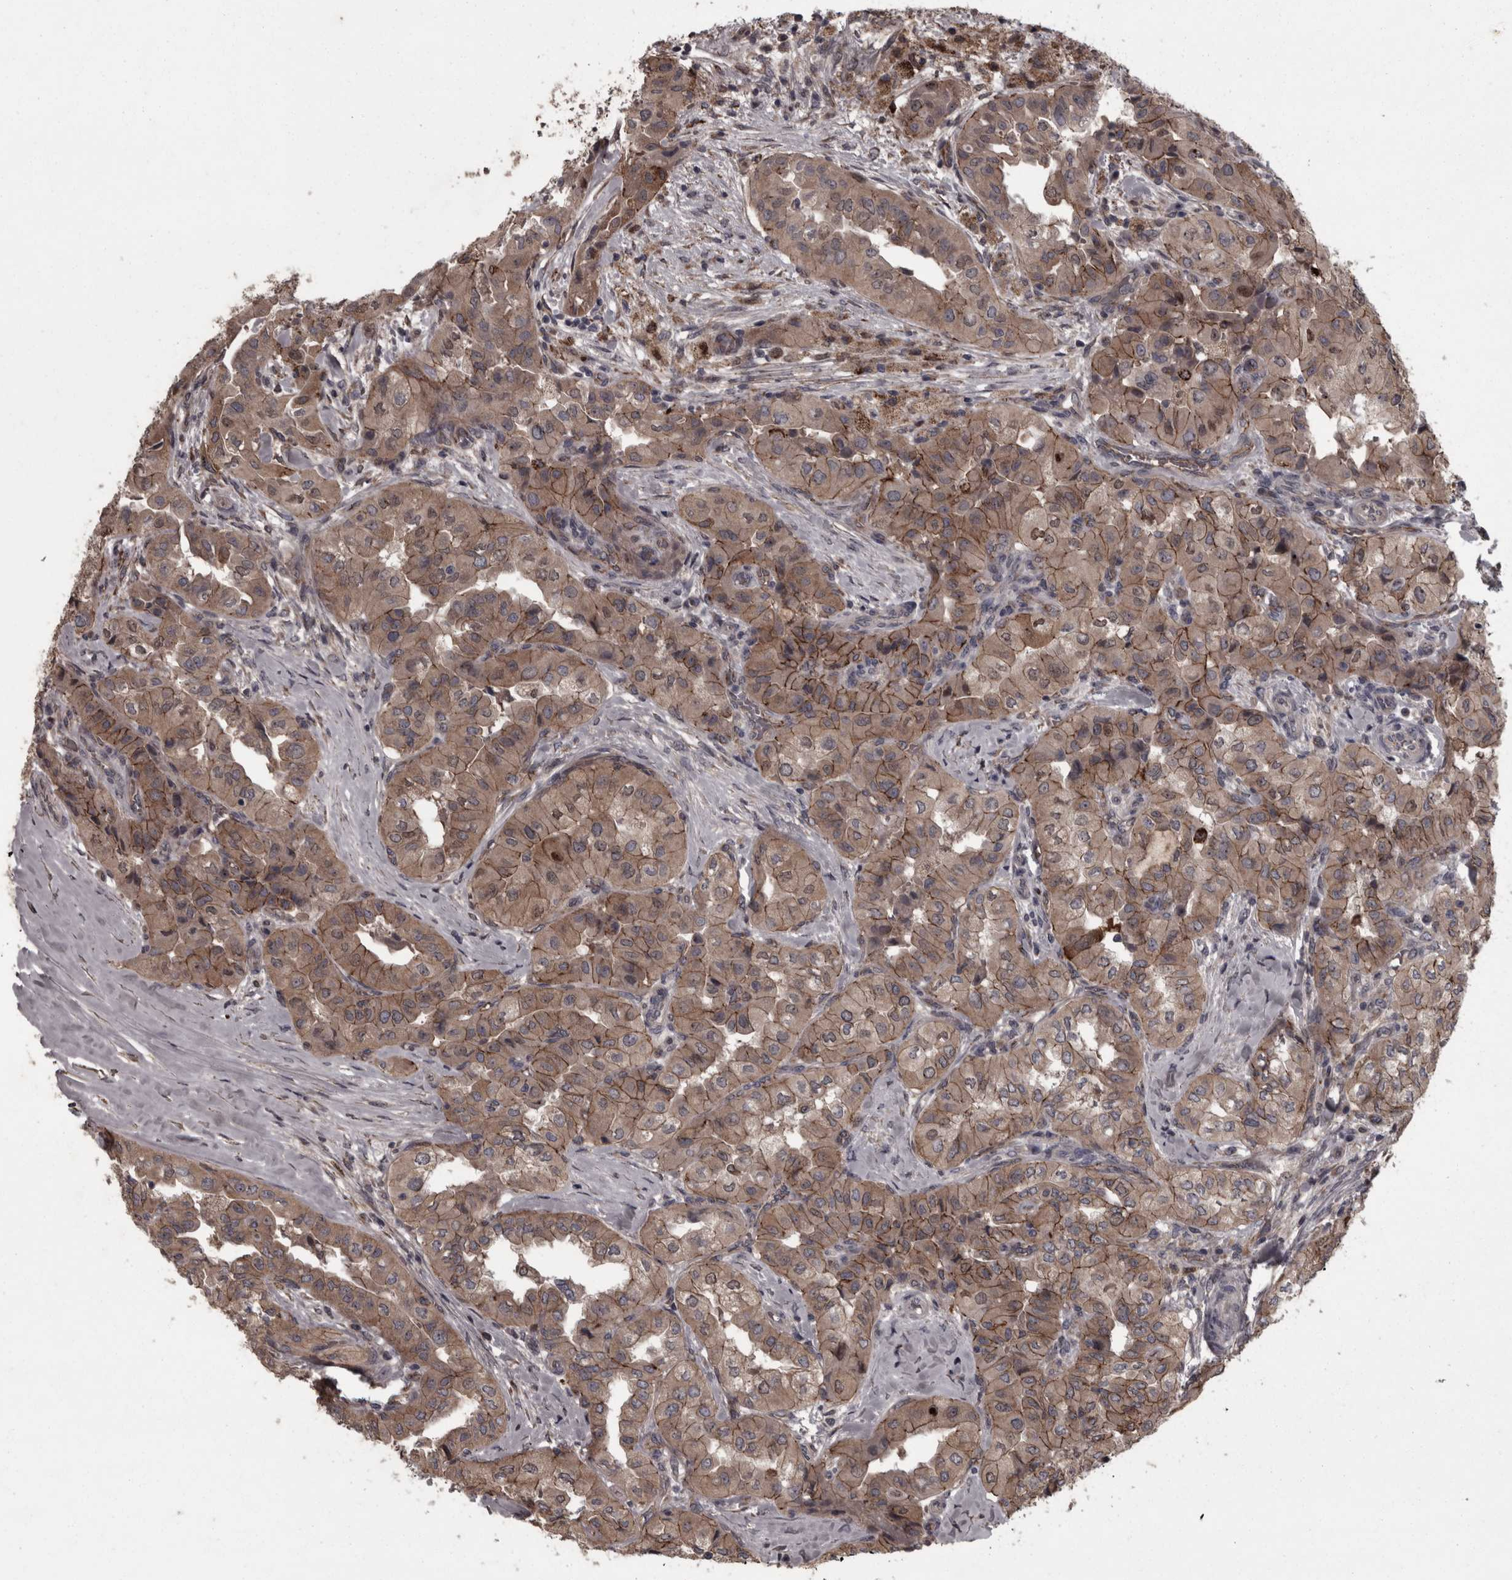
{"staining": {"intensity": "moderate", "quantity": ">75%", "location": "cytoplasmic/membranous"}, "tissue": "thyroid cancer", "cell_type": "Tumor cells", "image_type": "cancer", "snomed": [{"axis": "morphology", "description": "Papillary adenocarcinoma, NOS"}, {"axis": "topography", "description": "Thyroid gland"}], "caption": "Thyroid papillary adenocarcinoma stained with a protein marker demonstrates moderate staining in tumor cells.", "gene": "PCDH17", "patient": {"sex": "female", "age": 59}}